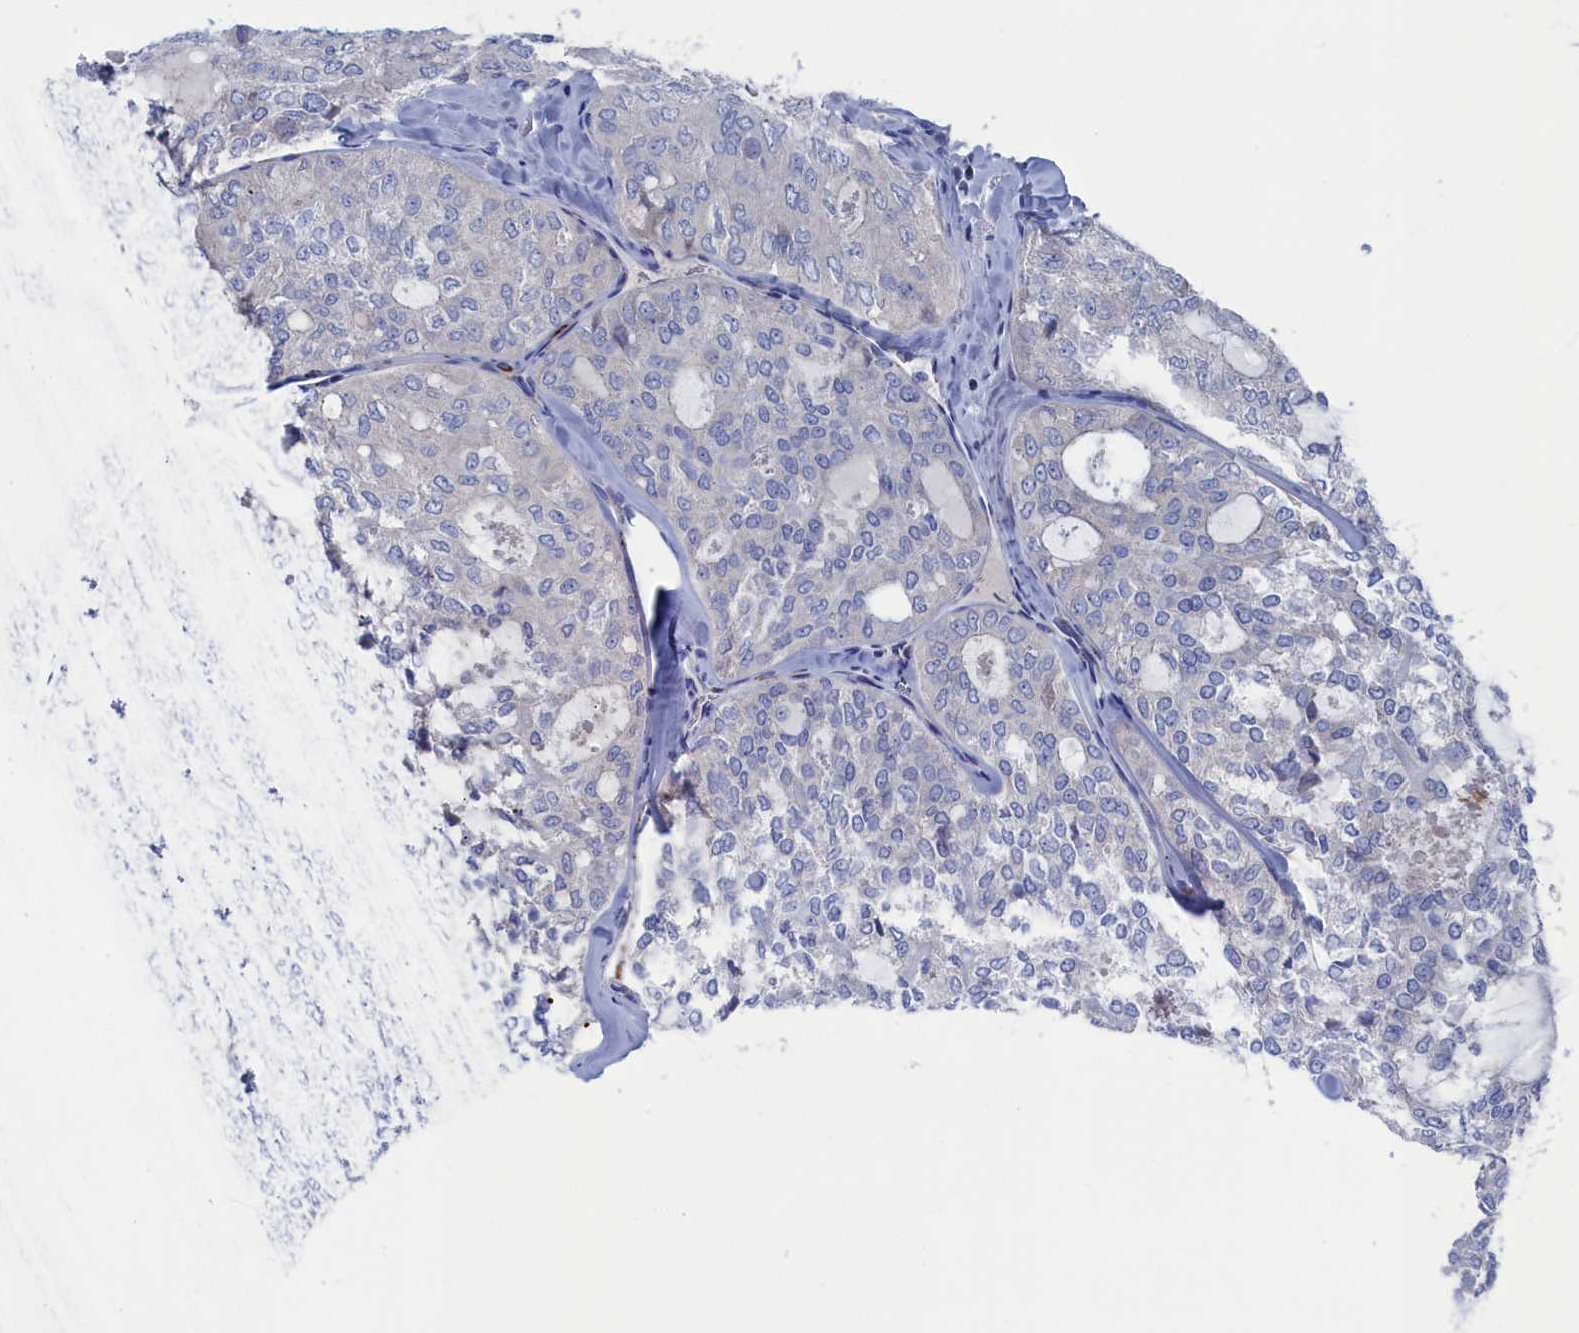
{"staining": {"intensity": "negative", "quantity": "none", "location": "none"}, "tissue": "thyroid cancer", "cell_type": "Tumor cells", "image_type": "cancer", "snomed": [{"axis": "morphology", "description": "Follicular adenoma carcinoma, NOS"}, {"axis": "topography", "description": "Thyroid gland"}], "caption": "This is an immunohistochemistry micrograph of thyroid cancer (follicular adenoma carcinoma). There is no expression in tumor cells.", "gene": "CEND1", "patient": {"sex": "male", "age": 75}}